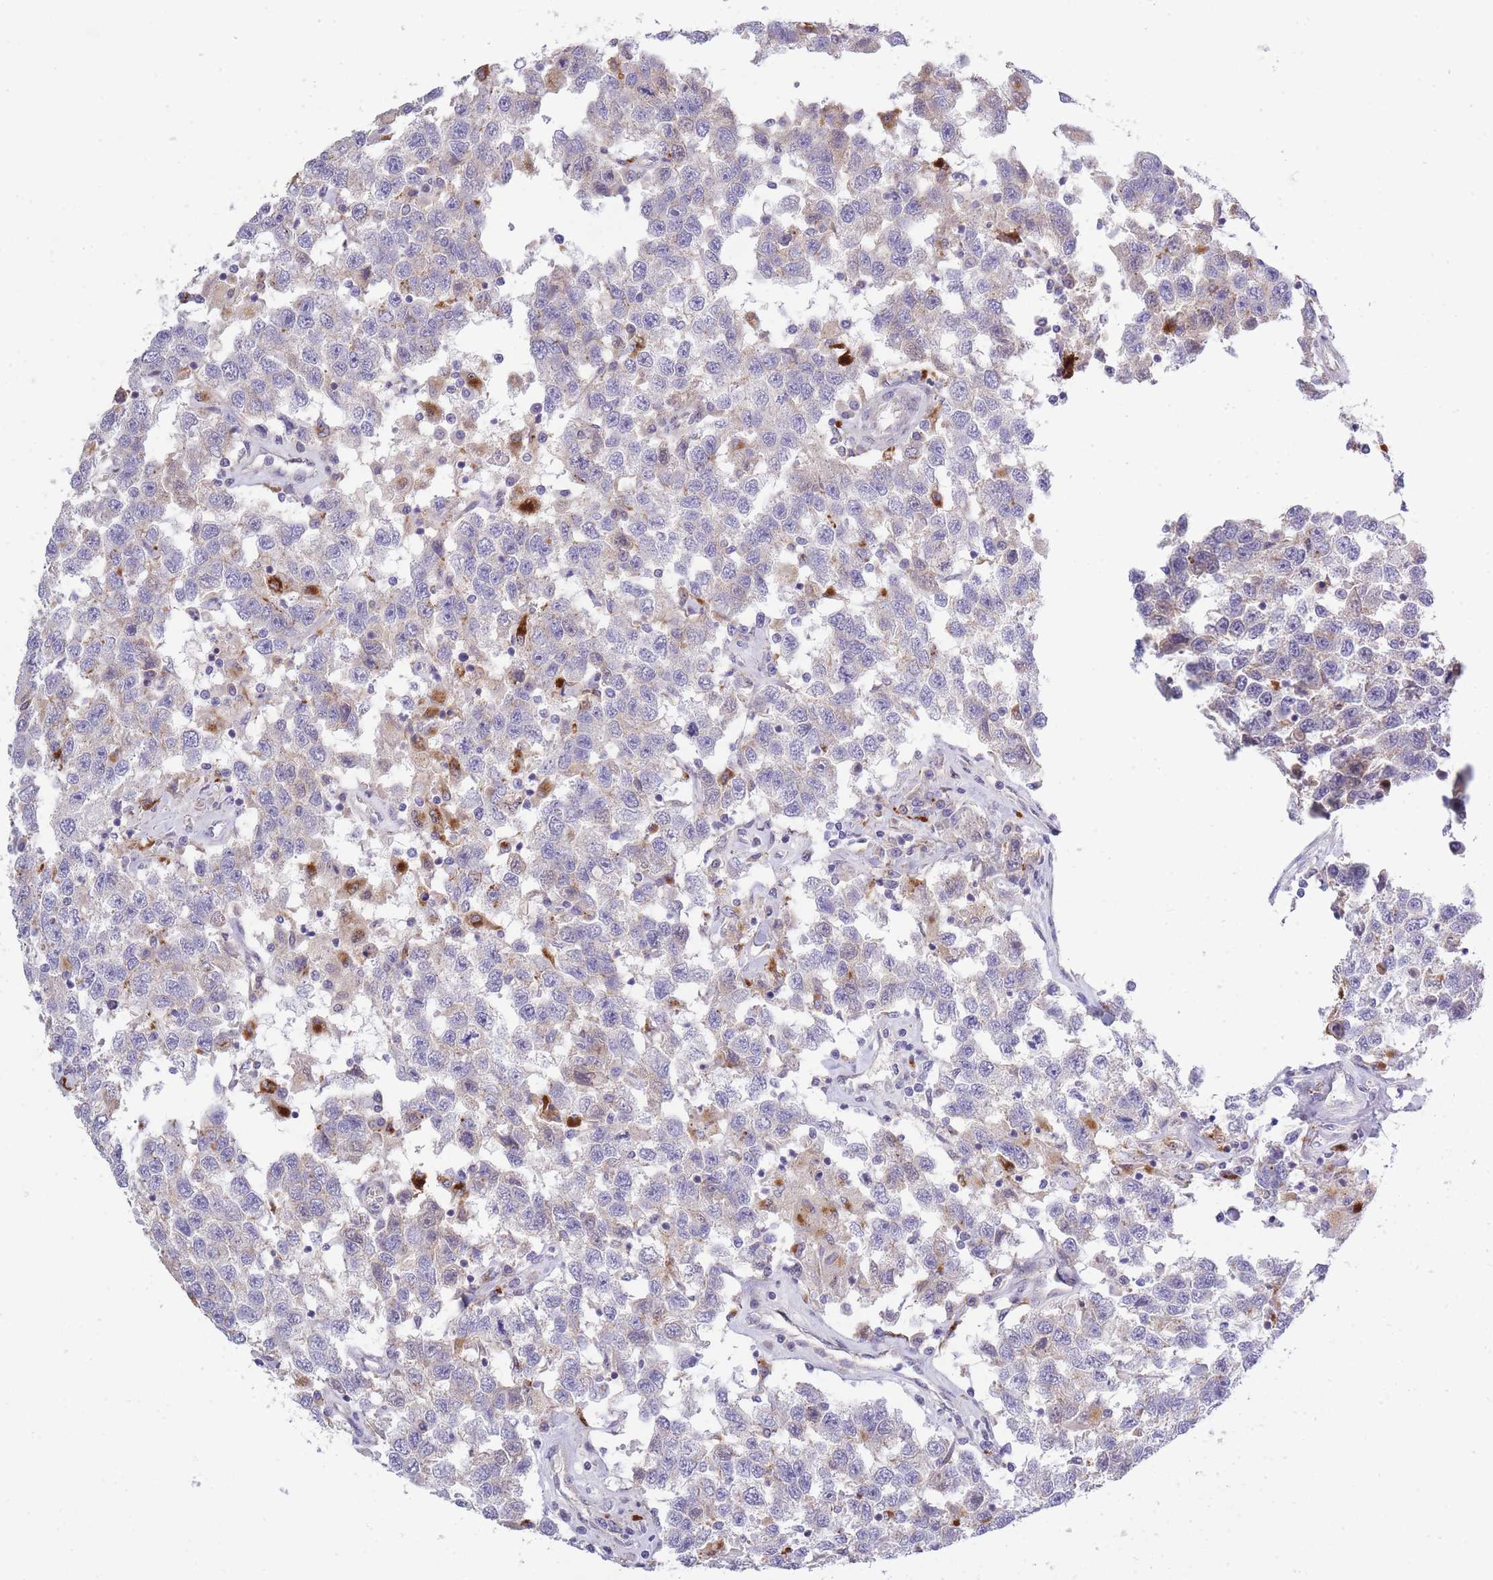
{"staining": {"intensity": "negative", "quantity": "none", "location": "none"}, "tissue": "testis cancer", "cell_type": "Tumor cells", "image_type": "cancer", "snomed": [{"axis": "morphology", "description": "Seminoma, NOS"}, {"axis": "topography", "description": "Testis"}], "caption": "Immunohistochemistry (IHC) histopathology image of neoplastic tissue: human seminoma (testis) stained with DAB (3,3'-diaminobenzidine) shows no significant protein staining in tumor cells. (Immunohistochemistry (IHC), brightfield microscopy, high magnification).", "gene": "TRIM61", "patient": {"sex": "male", "age": 41}}